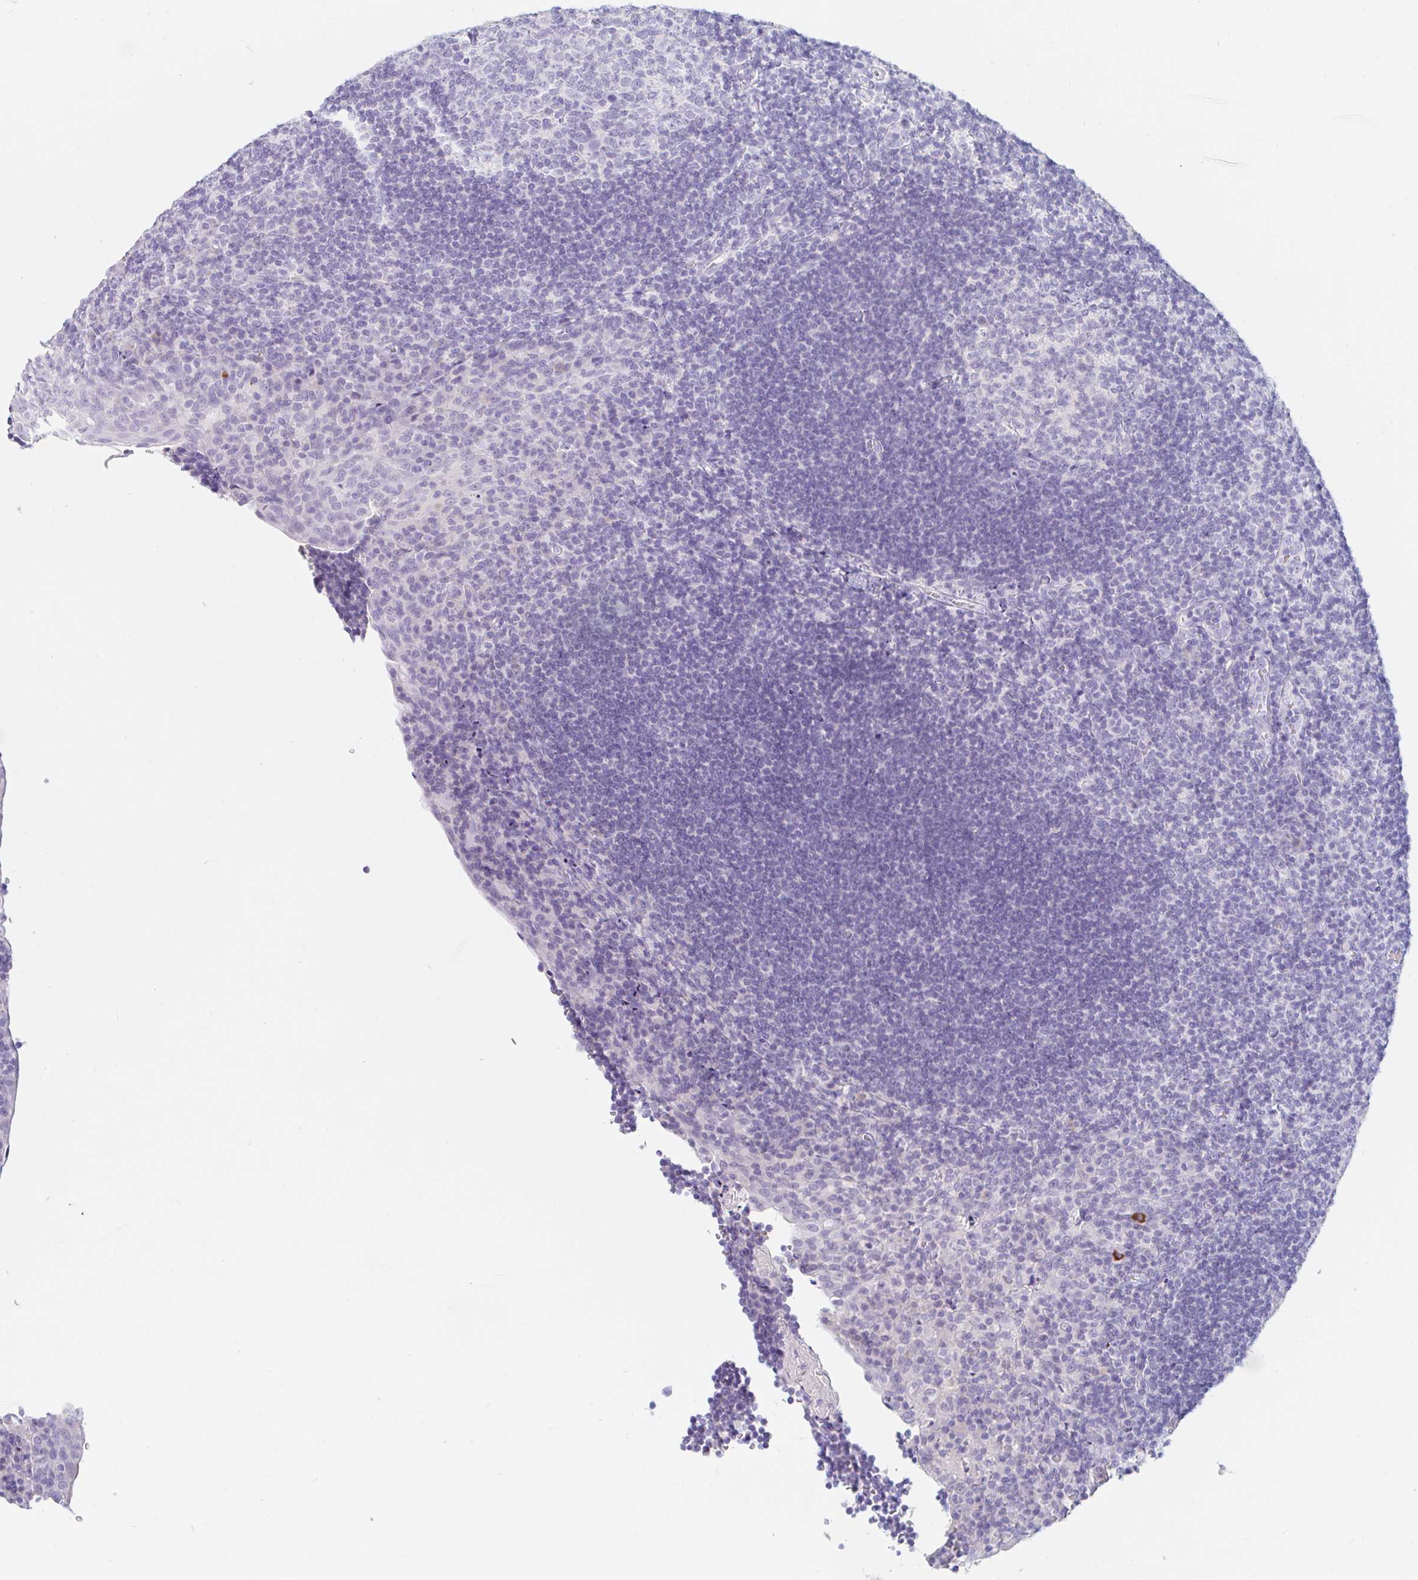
{"staining": {"intensity": "negative", "quantity": "none", "location": "none"}, "tissue": "tonsil", "cell_type": "Germinal center cells", "image_type": "normal", "snomed": [{"axis": "morphology", "description": "Normal tissue, NOS"}, {"axis": "topography", "description": "Tonsil"}], "caption": "The histopathology image demonstrates no significant expression in germinal center cells of tonsil. Nuclei are stained in blue.", "gene": "TEX44", "patient": {"sex": "male", "age": 17}}